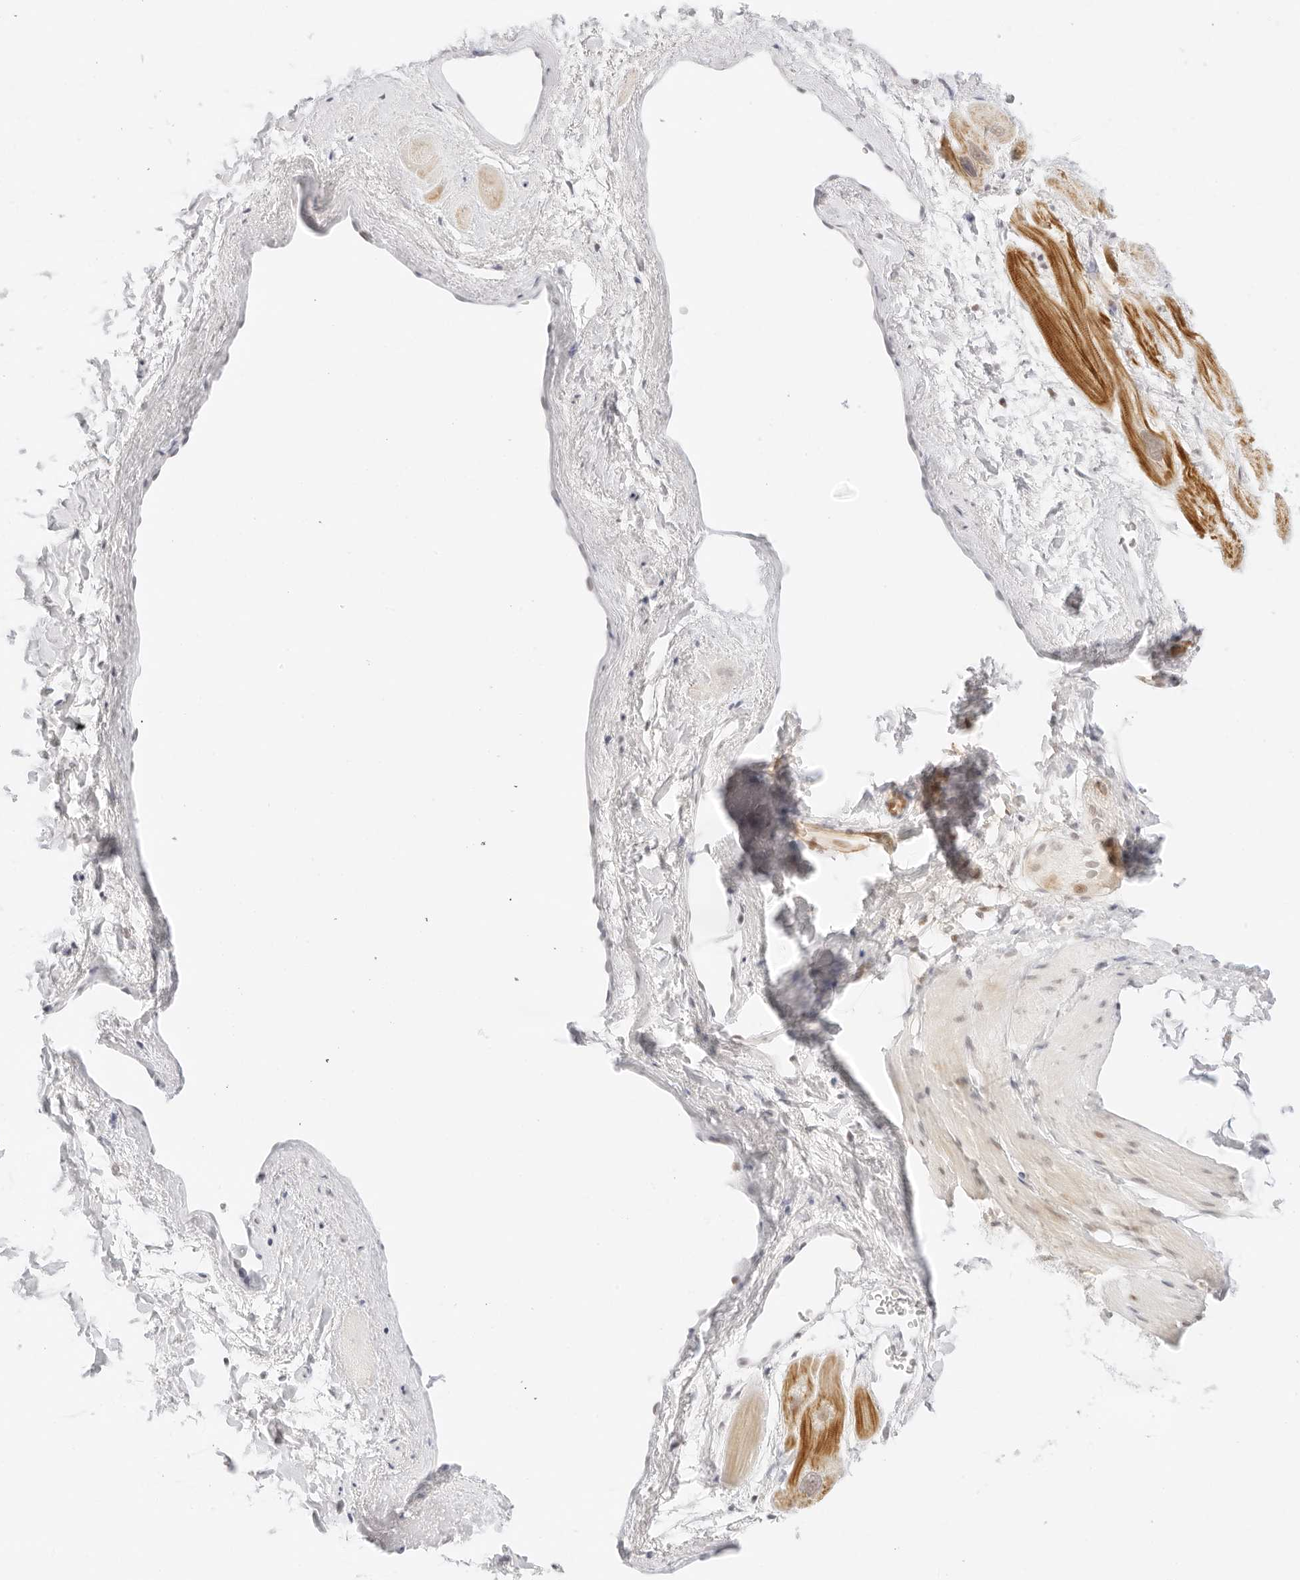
{"staining": {"intensity": "moderate", "quantity": "25%-75%", "location": "cytoplasmic/membranous"}, "tissue": "heart muscle", "cell_type": "Cardiomyocytes", "image_type": "normal", "snomed": [{"axis": "morphology", "description": "Normal tissue, NOS"}, {"axis": "topography", "description": "Heart"}], "caption": "Benign heart muscle shows moderate cytoplasmic/membranous staining in approximately 25%-75% of cardiomyocytes.", "gene": "ITGA6", "patient": {"sex": "male", "age": 49}}